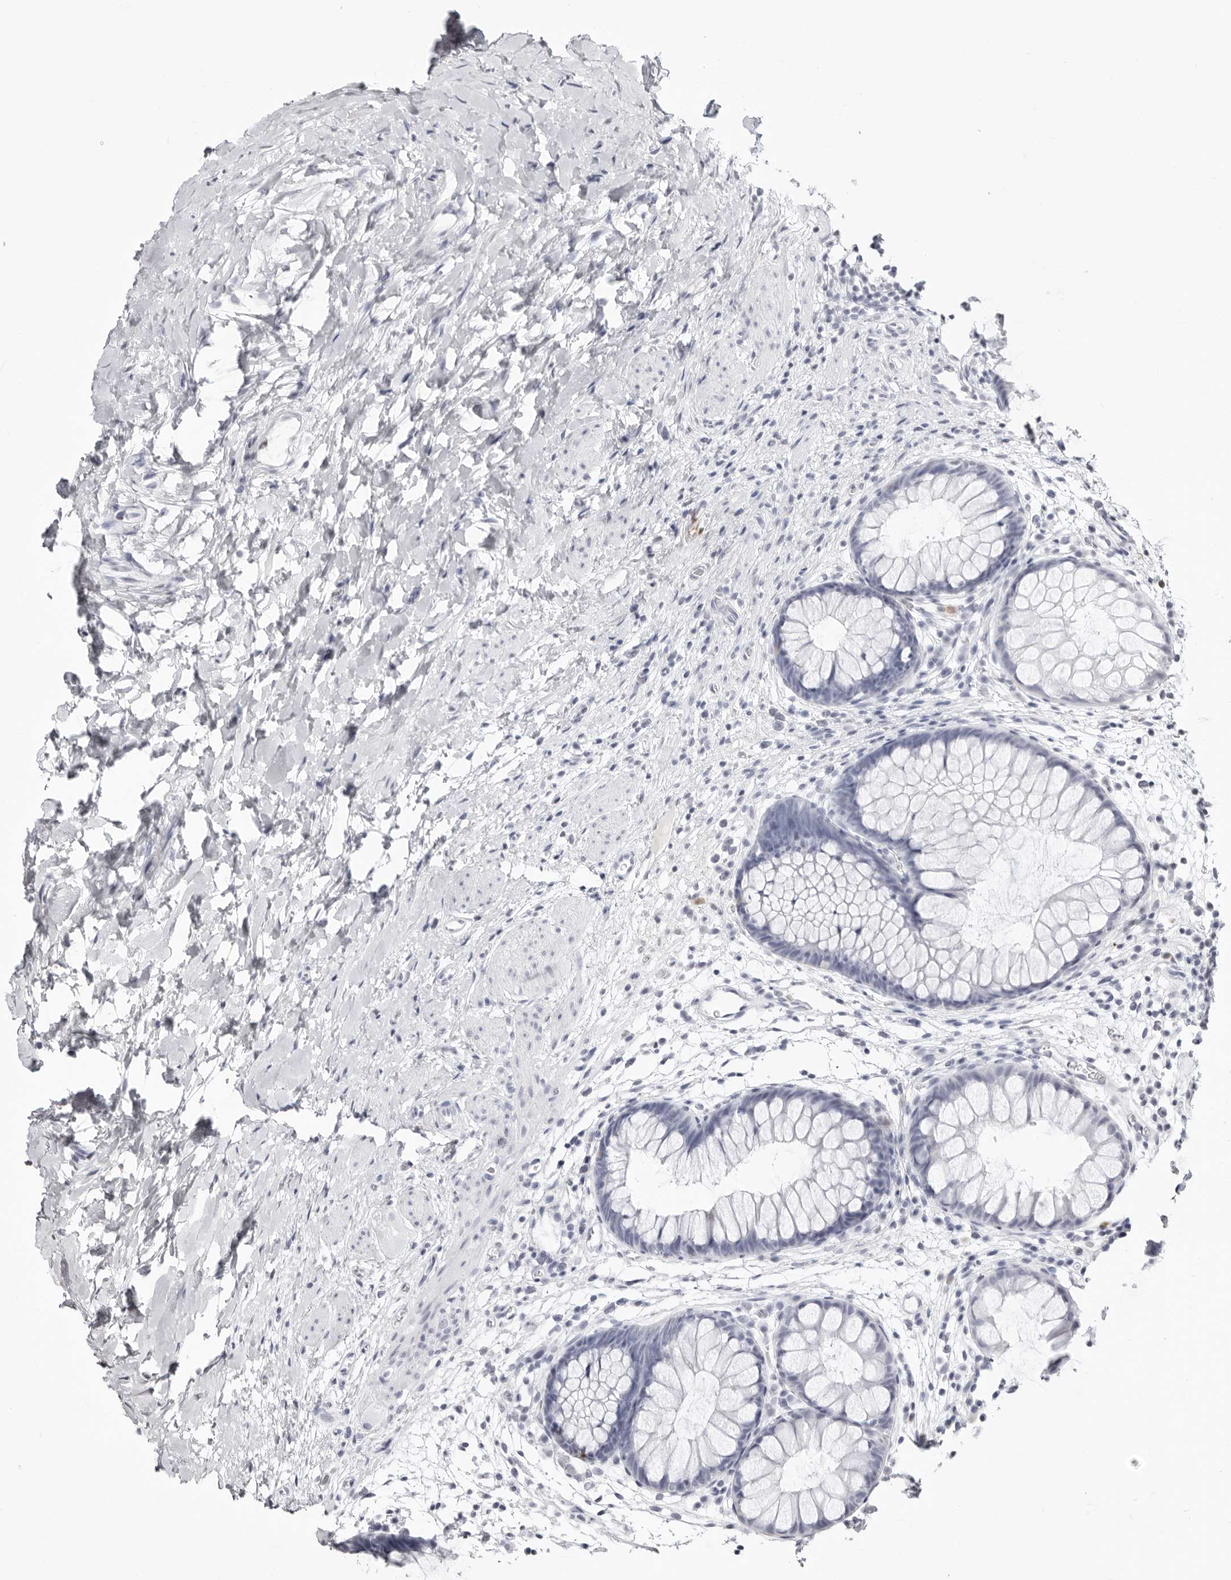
{"staining": {"intensity": "negative", "quantity": "none", "location": "none"}, "tissue": "colon", "cell_type": "Endothelial cells", "image_type": "normal", "snomed": [{"axis": "morphology", "description": "Normal tissue, NOS"}, {"axis": "topography", "description": "Colon"}], "caption": "The immunohistochemistry histopathology image has no significant staining in endothelial cells of colon.", "gene": "CST5", "patient": {"sex": "female", "age": 62}}